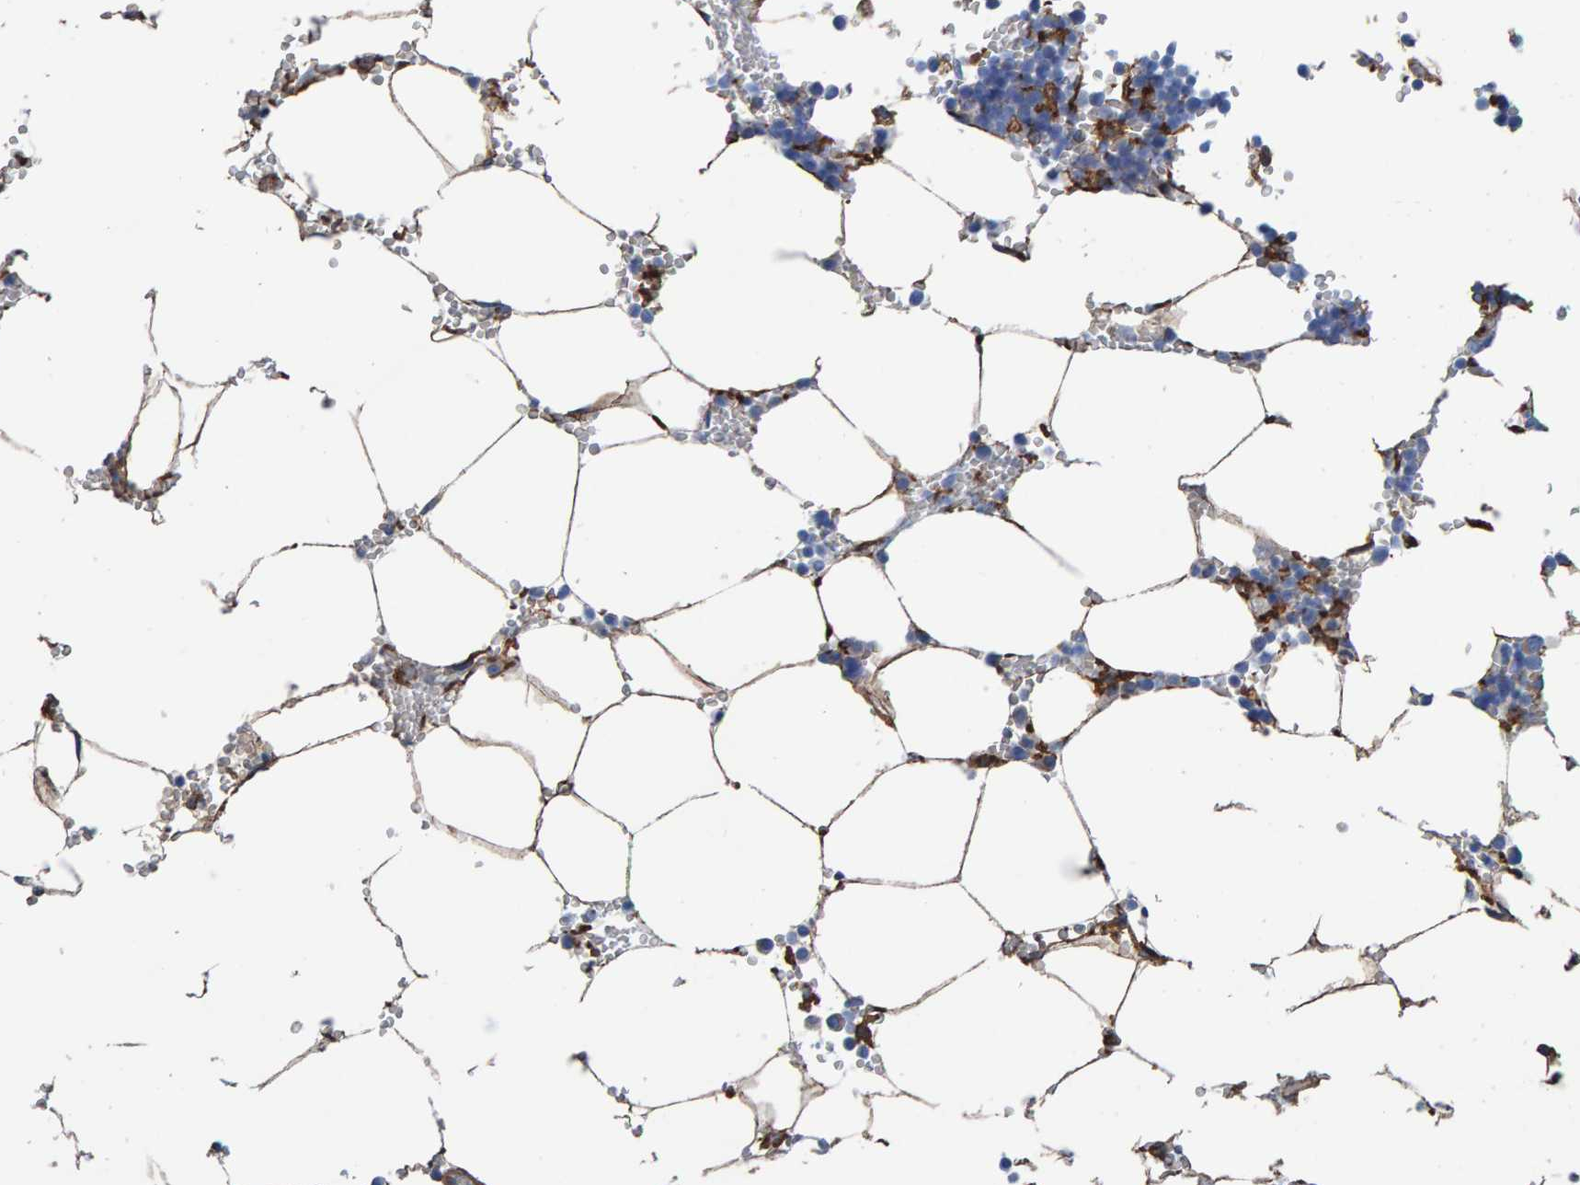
{"staining": {"intensity": "moderate", "quantity": "<25%", "location": "cytoplasmic/membranous"}, "tissue": "bone marrow", "cell_type": "Hematopoietic cells", "image_type": "normal", "snomed": [{"axis": "morphology", "description": "Normal tissue, NOS"}, {"axis": "topography", "description": "Bone marrow"}], "caption": "IHC (DAB) staining of unremarkable bone marrow displays moderate cytoplasmic/membranous protein expression in about <25% of hematopoietic cells.", "gene": "LRP1", "patient": {"sex": "male", "age": 70}}